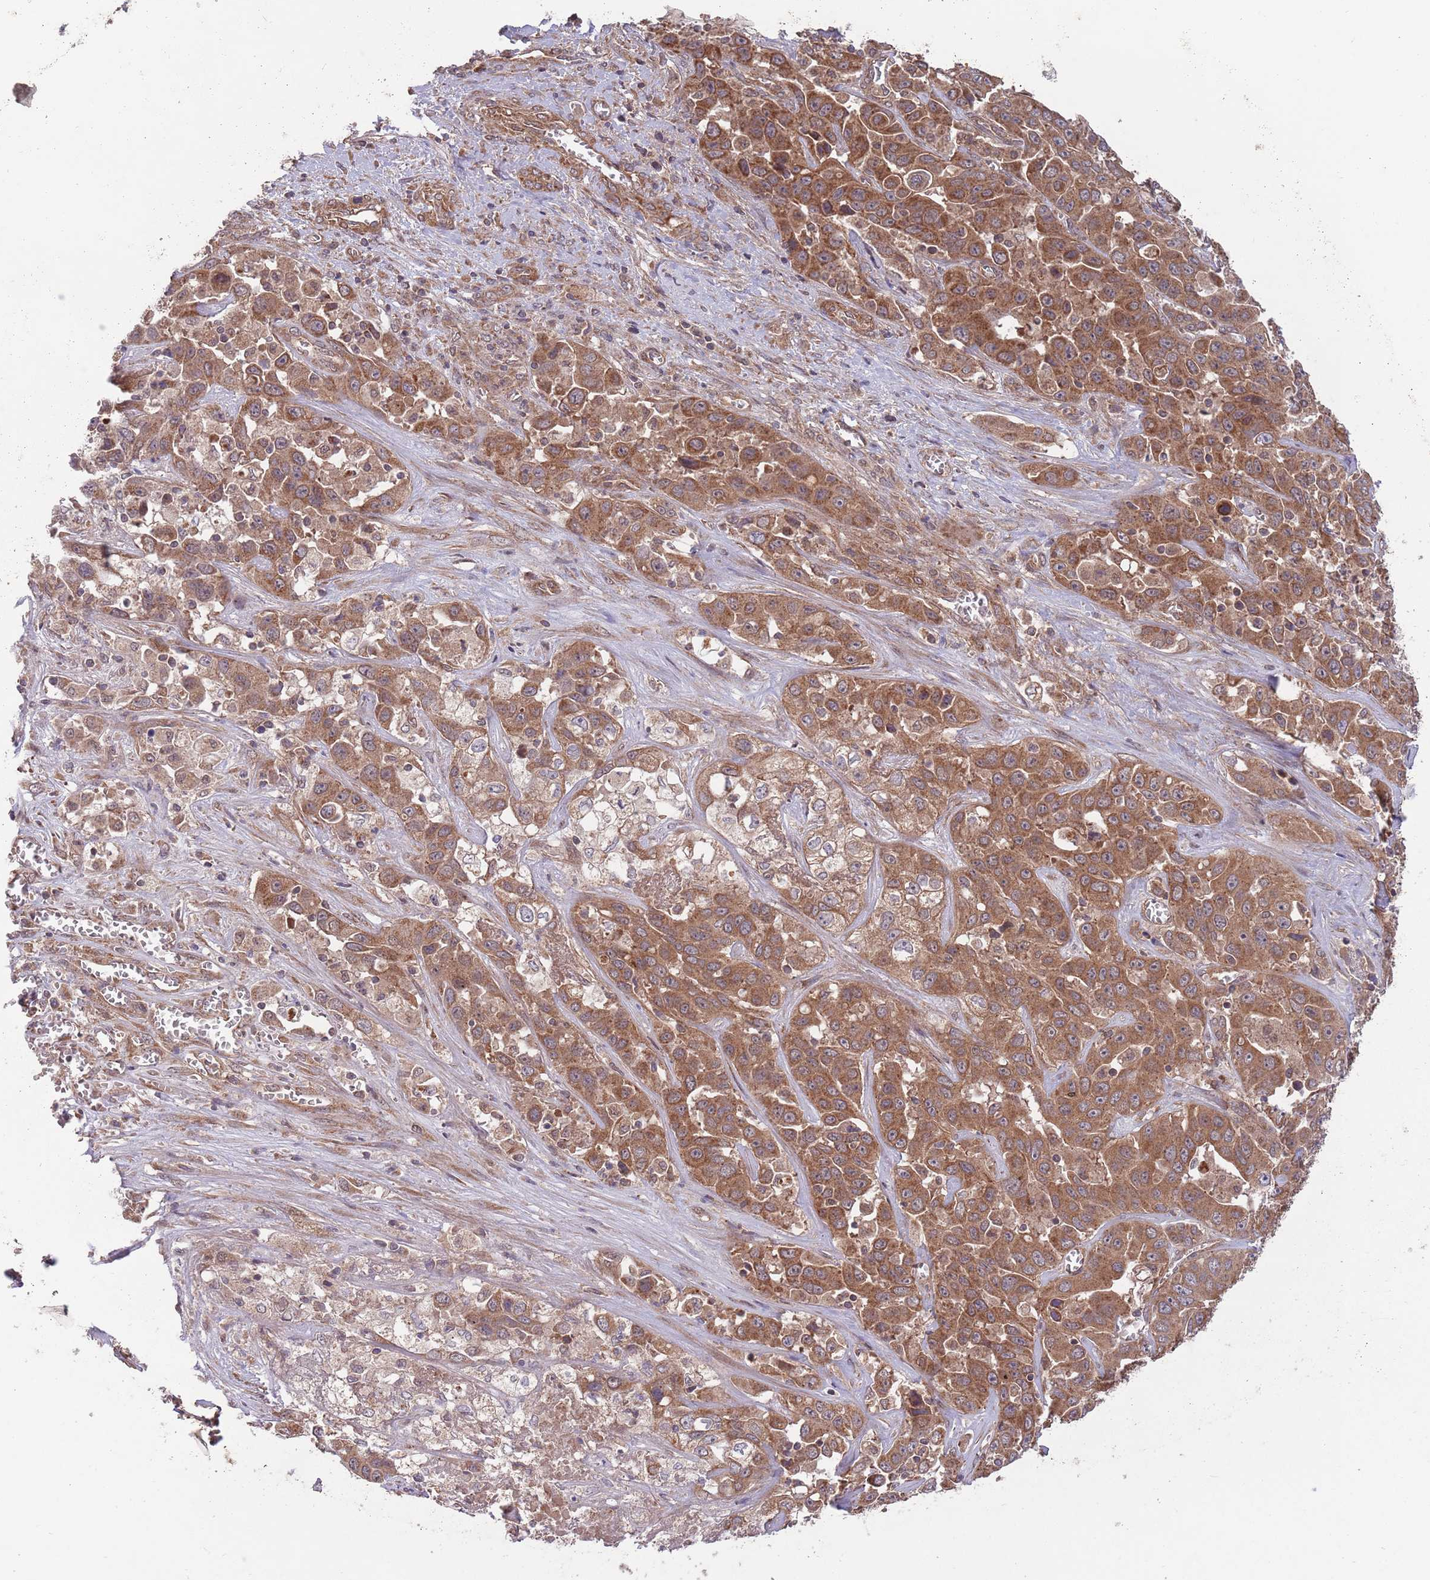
{"staining": {"intensity": "strong", "quantity": ">75%", "location": "cytoplasmic/membranous"}, "tissue": "liver cancer", "cell_type": "Tumor cells", "image_type": "cancer", "snomed": [{"axis": "morphology", "description": "Cholangiocarcinoma"}, {"axis": "topography", "description": "Liver"}], "caption": "Immunohistochemical staining of liver cancer shows high levels of strong cytoplasmic/membranous staining in about >75% of tumor cells. The protein of interest is shown in brown color, while the nuclei are stained blue.", "gene": "MFNG", "patient": {"sex": "female", "age": 52}}